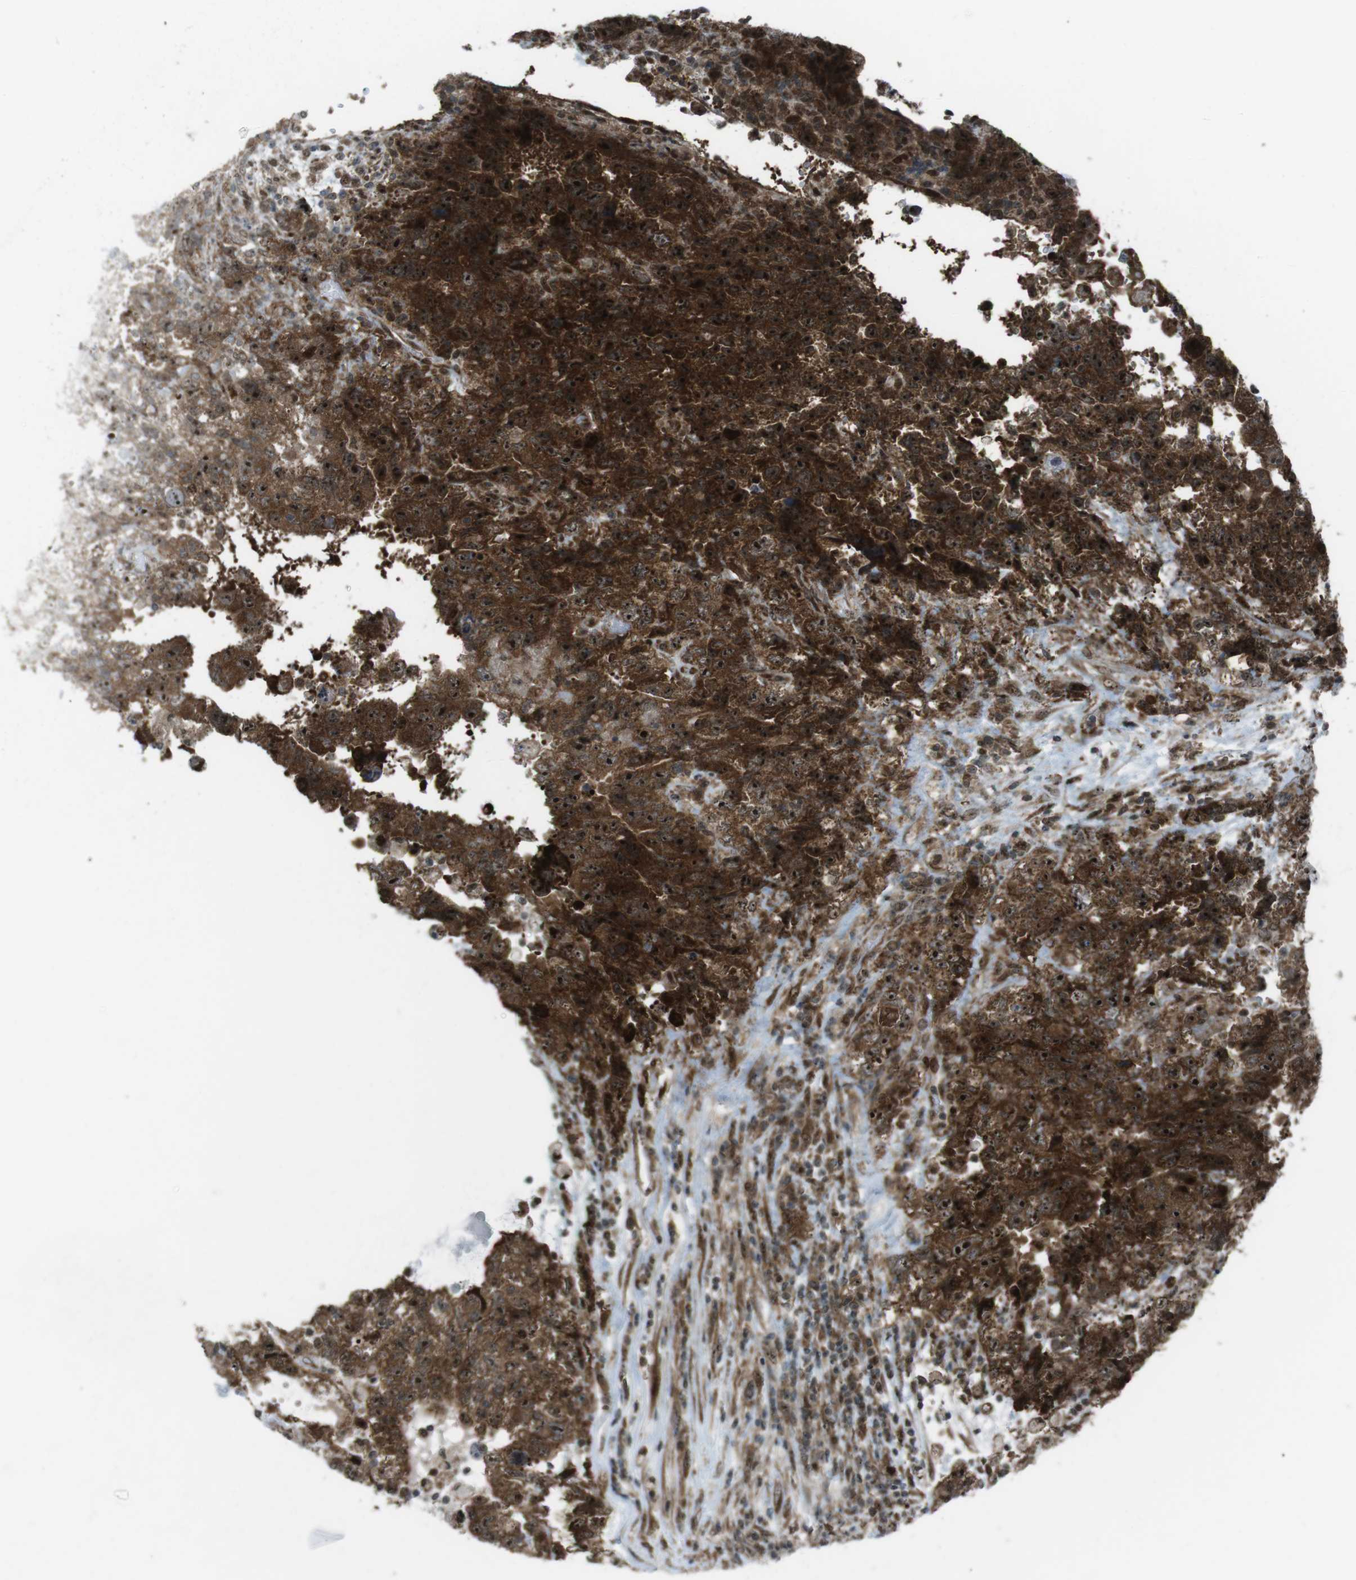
{"staining": {"intensity": "strong", "quantity": ">75%", "location": "cytoplasmic/membranous,nuclear"}, "tissue": "testis cancer", "cell_type": "Tumor cells", "image_type": "cancer", "snomed": [{"axis": "morphology", "description": "Carcinoma, Embryonal, NOS"}, {"axis": "topography", "description": "Testis"}], "caption": "Immunohistochemistry image of testis embryonal carcinoma stained for a protein (brown), which displays high levels of strong cytoplasmic/membranous and nuclear expression in approximately >75% of tumor cells.", "gene": "CSNK1D", "patient": {"sex": "male", "age": 36}}